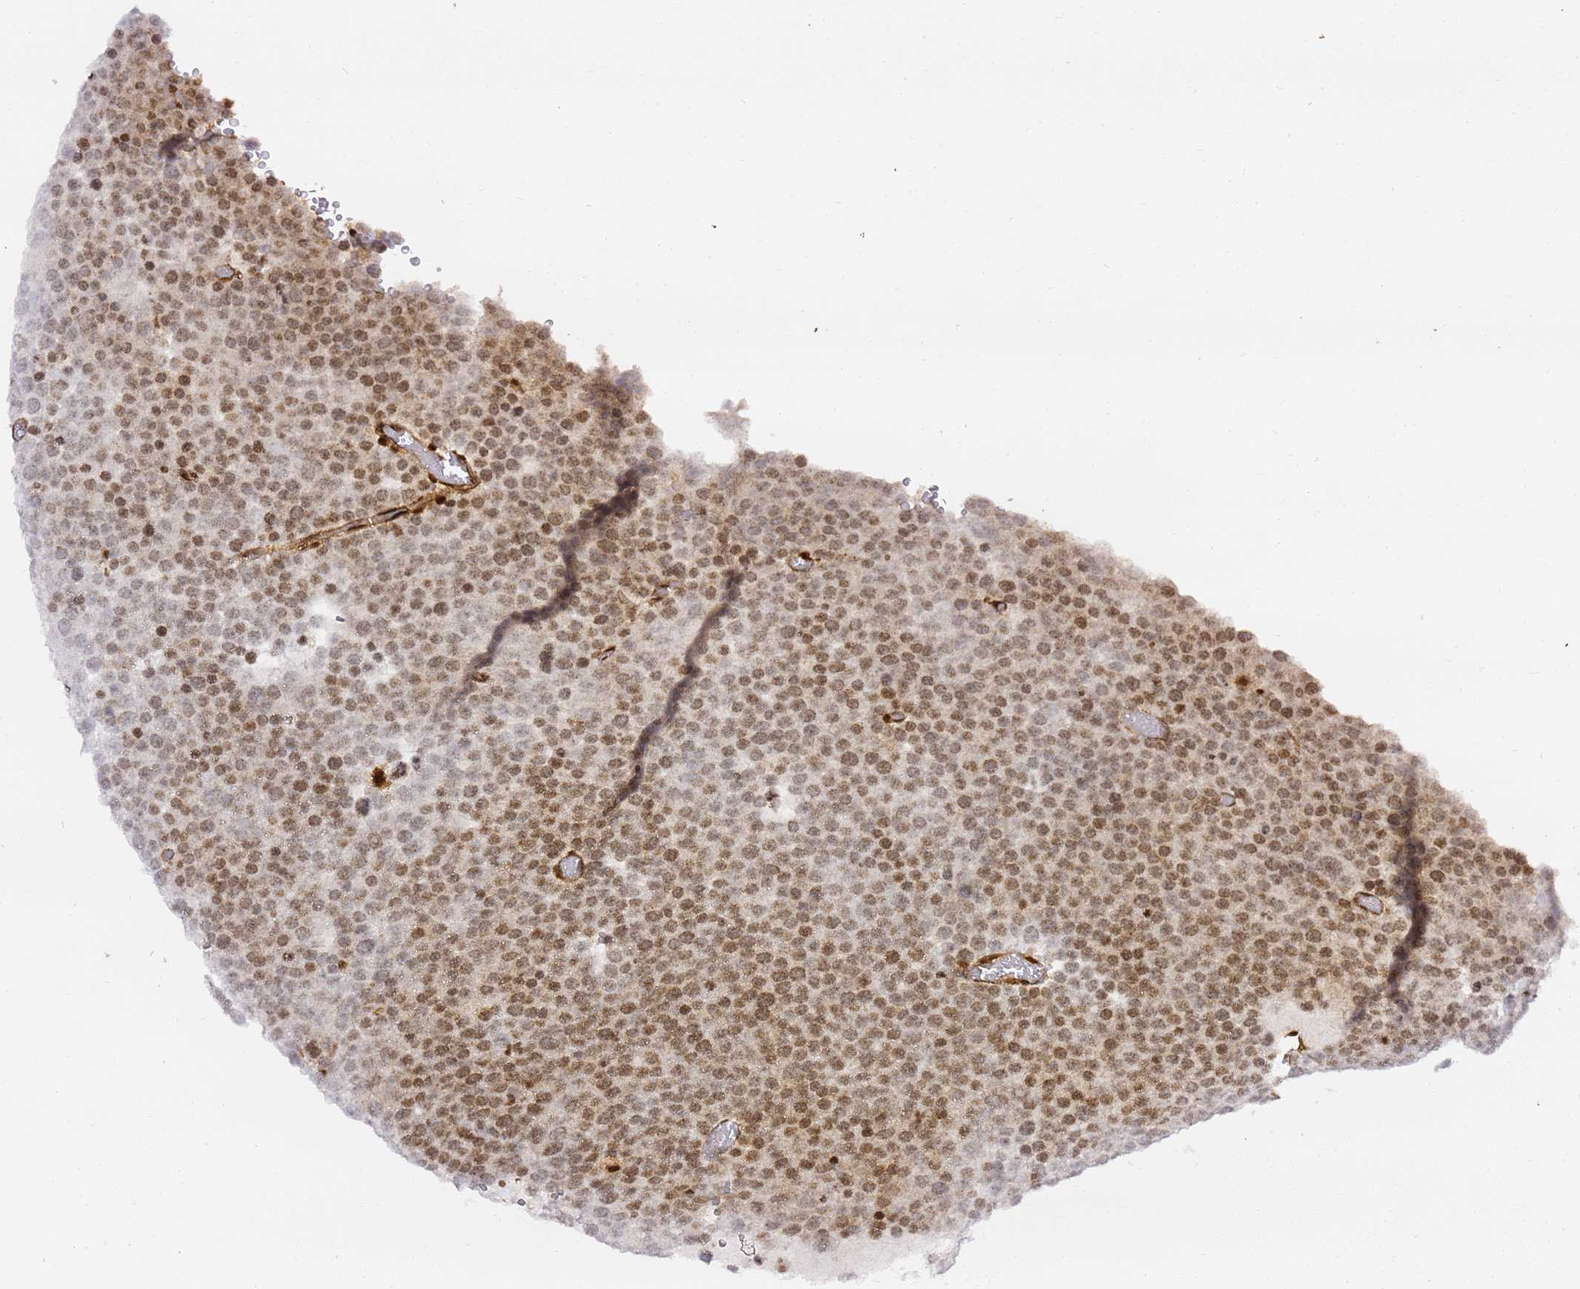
{"staining": {"intensity": "moderate", "quantity": "25%-75%", "location": "nuclear"}, "tissue": "testis cancer", "cell_type": "Tumor cells", "image_type": "cancer", "snomed": [{"axis": "morphology", "description": "Seminoma, NOS"}, {"axis": "topography", "description": "Testis"}], "caption": "Testis seminoma tissue demonstrates moderate nuclear staining in about 25%-75% of tumor cells The protein of interest is shown in brown color, while the nuclei are stained blue.", "gene": "GBP2", "patient": {"sex": "male", "age": 71}}